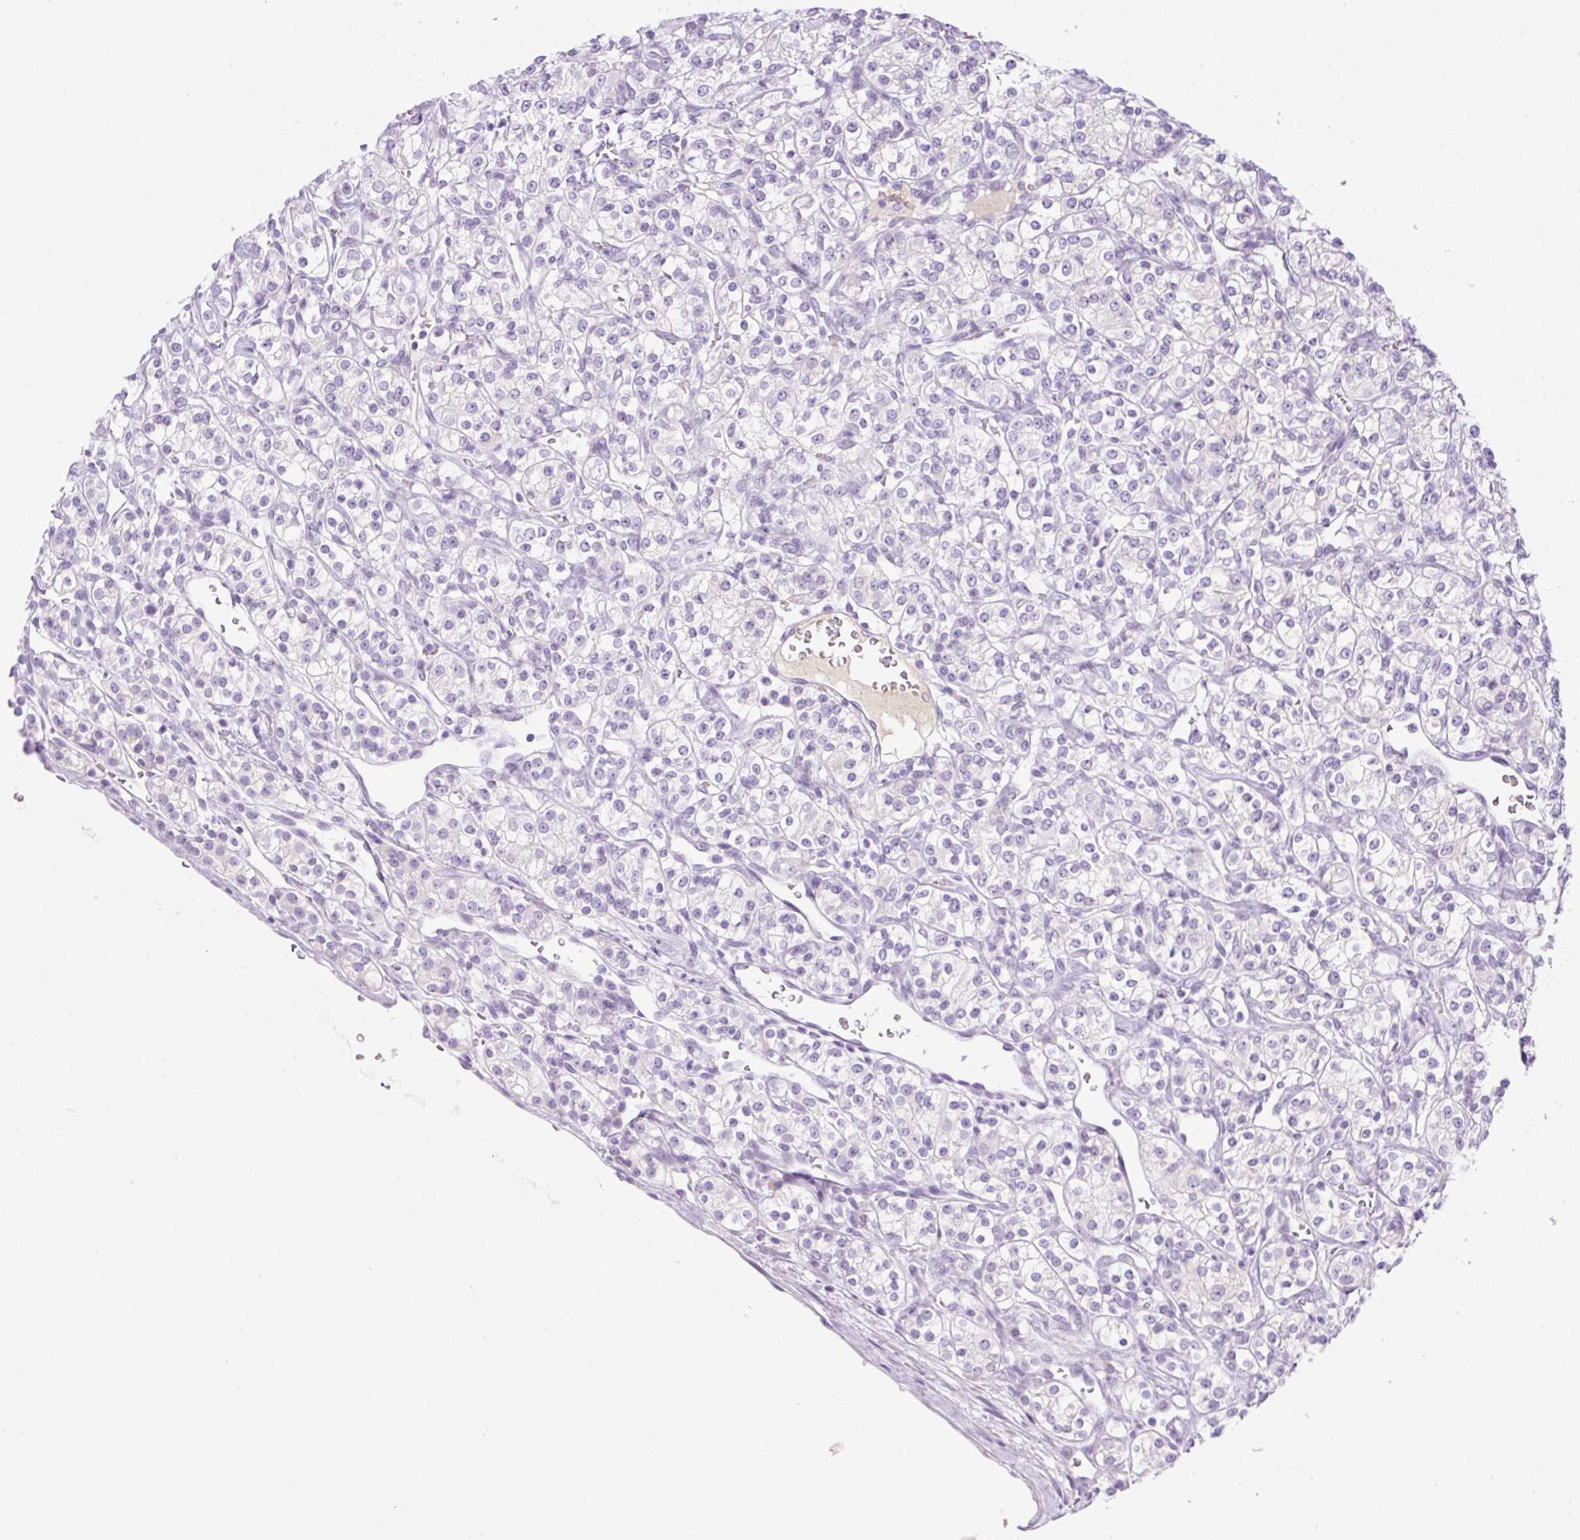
{"staining": {"intensity": "negative", "quantity": "none", "location": "none"}, "tissue": "renal cancer", "cell_type": "Tumor cells", "image_type": "cancer", "snomed": [{"axis": "morphology", "description": "Adenocarcinoma, NOS"}, {"axis": "topography", "description": "Kidney"}], "caption": "The immunohistochemistry micrograph has no significant staining in tumor cells of renal cancer (adenocarcinoma) tissue.", "gene": "PALM3", "patient": {"sex": "male", "age": 77}}